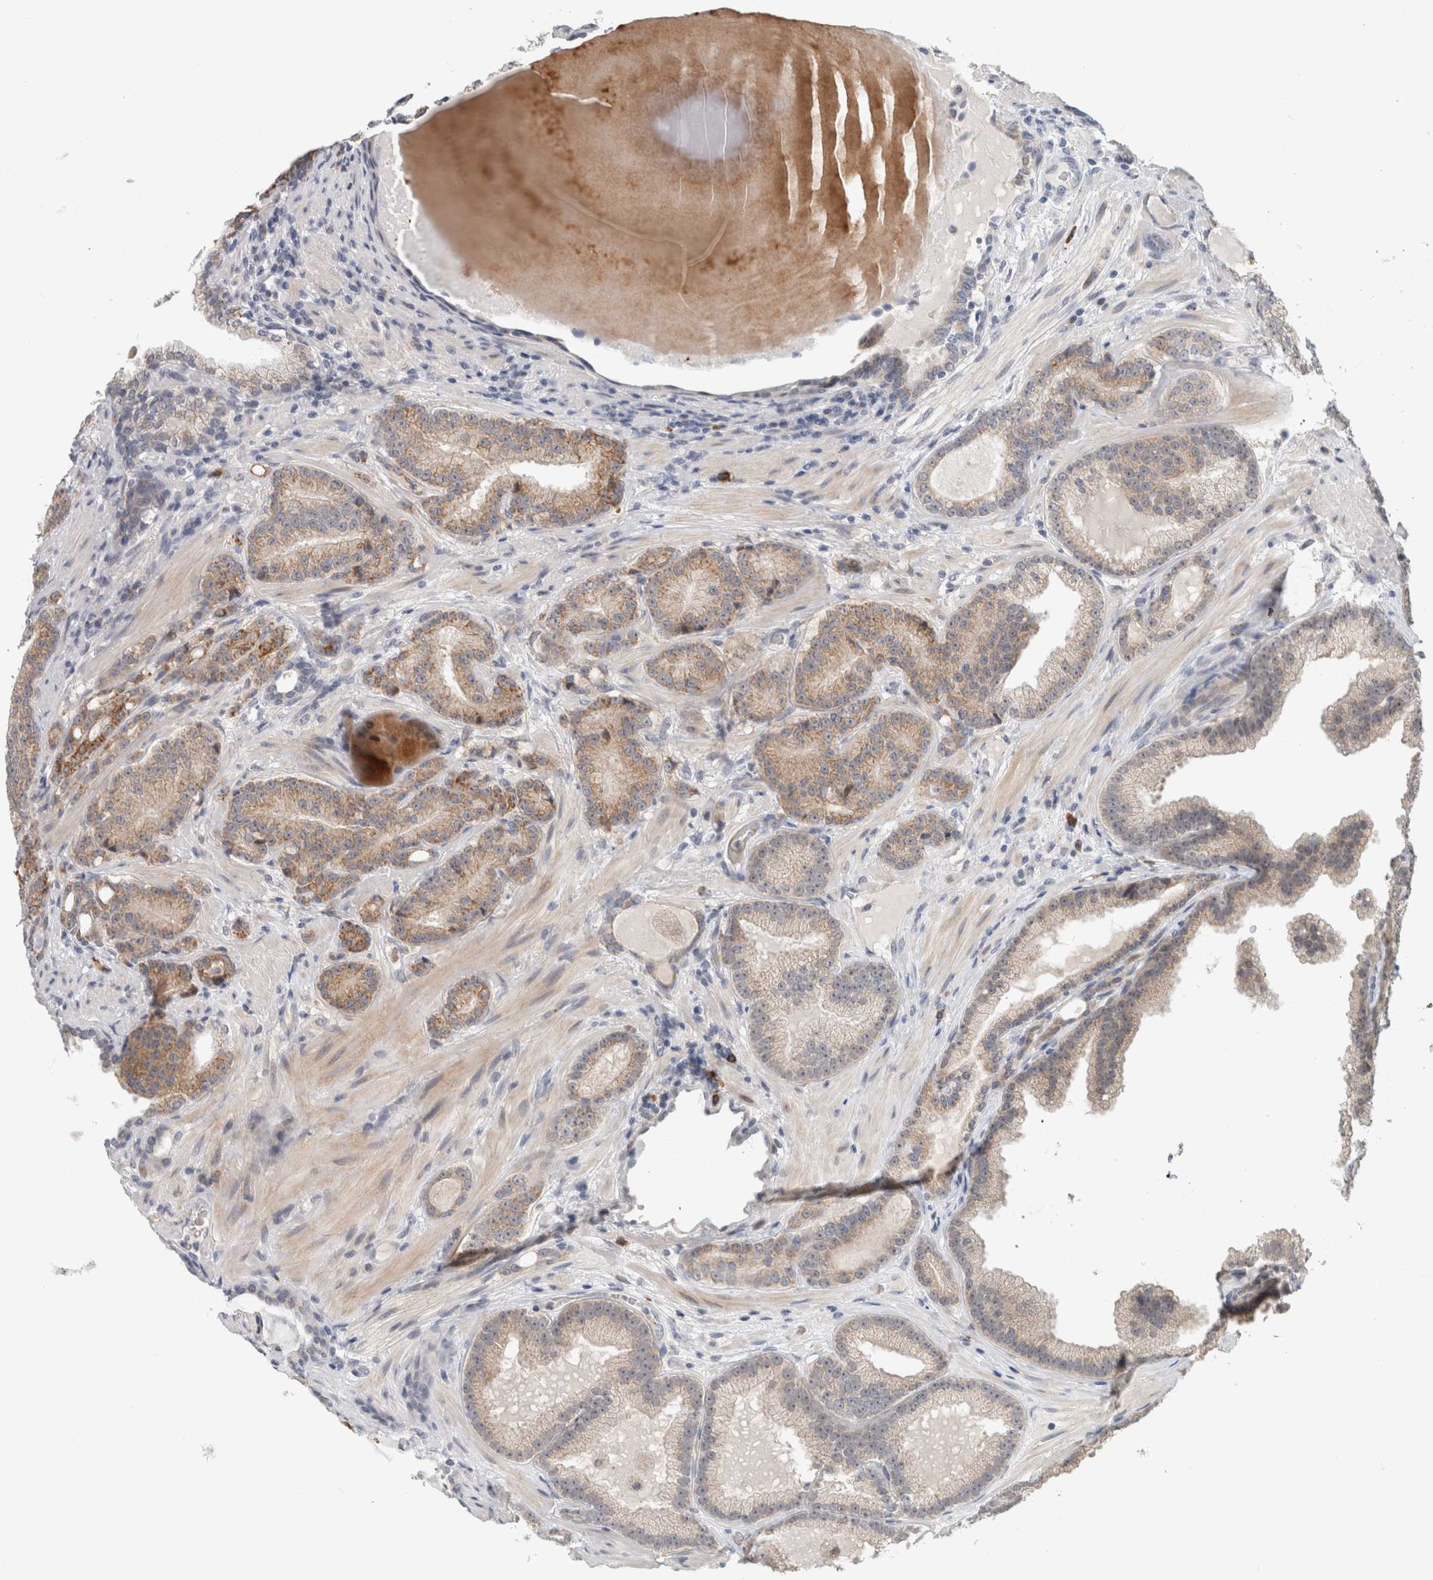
{"staining": {"intensity": "moderate", "quantity": ">75%", "location": "cytoplasmic/membranous"}, "tissue": "prostate cancer", "cell_type": "Tumor cells", "image_type": "cancer", "snomed": [{"axis": "morphology", "description": "Adenocarcinoma, High grade"}, {"axis": "topography", "description": "Prostate"}], "caption": "Moderate cytoplasmic/membranous staining for a protein is appreciated in approximately >75% of tumor cells of prostate cancer using IHC.", "gene": "CRAT", "patient": {"sex": "male", "age": 61}}